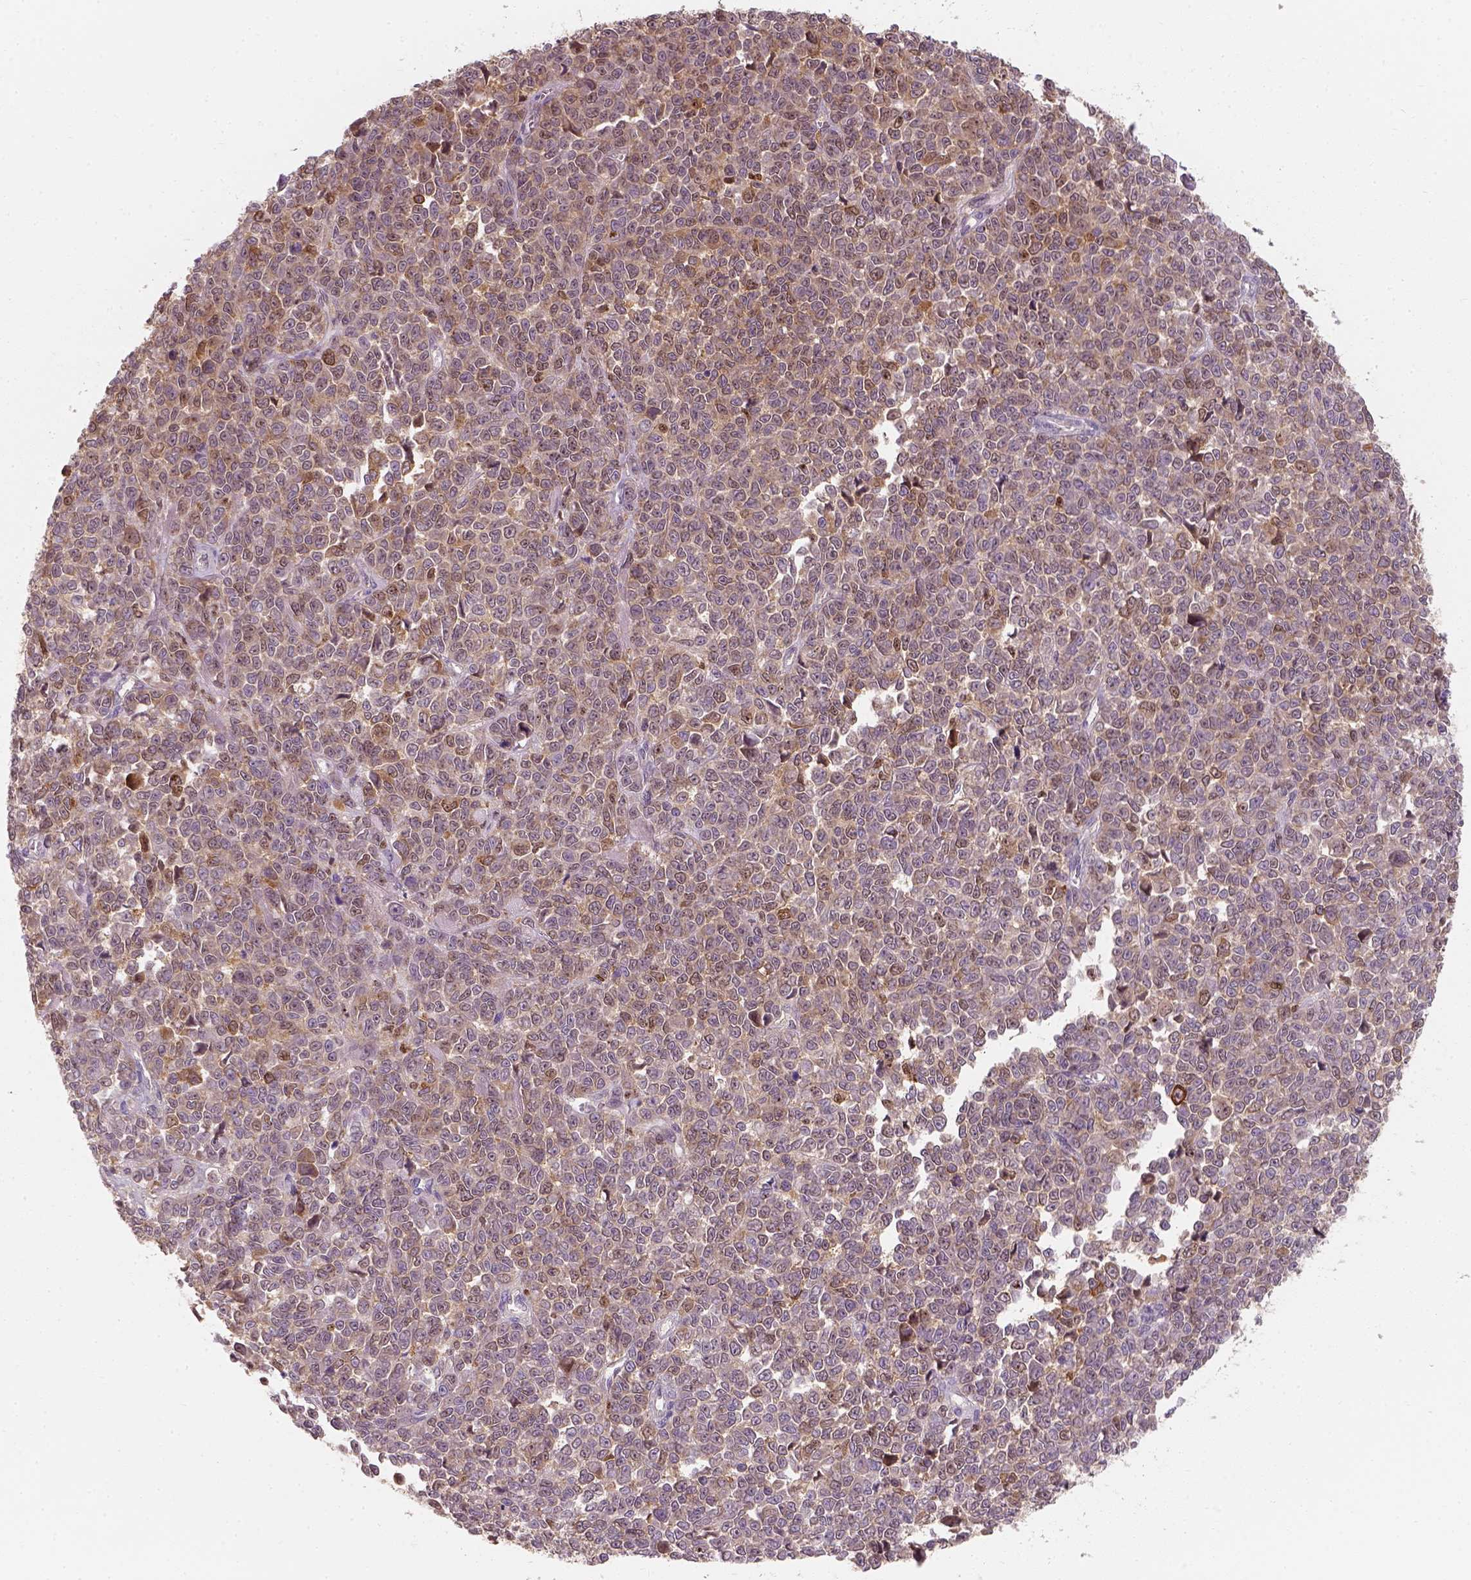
{"staining": {"intensity": "moderate", "quantity": "<25%", "location": "cytoplasmic/membranous"}, "tissue": "melanoma", "cell_type": "Tumor cells", "image_type": "cancer", "snomed": [{"axis": "morphology", "description": "Malignant melanoma, NOS"}, {"axis": "topography", "description": "Skin"}], "caption": "Protein expression analysis of melanoma demonstrates moderate cytoplasmic/membranous staining in approximately <25% of tumor cells. (DAB IHC with brightfield microscopy, high magnification).", "gene": "SQSTM1", "patient": {"sex": "female", "age": 95}}